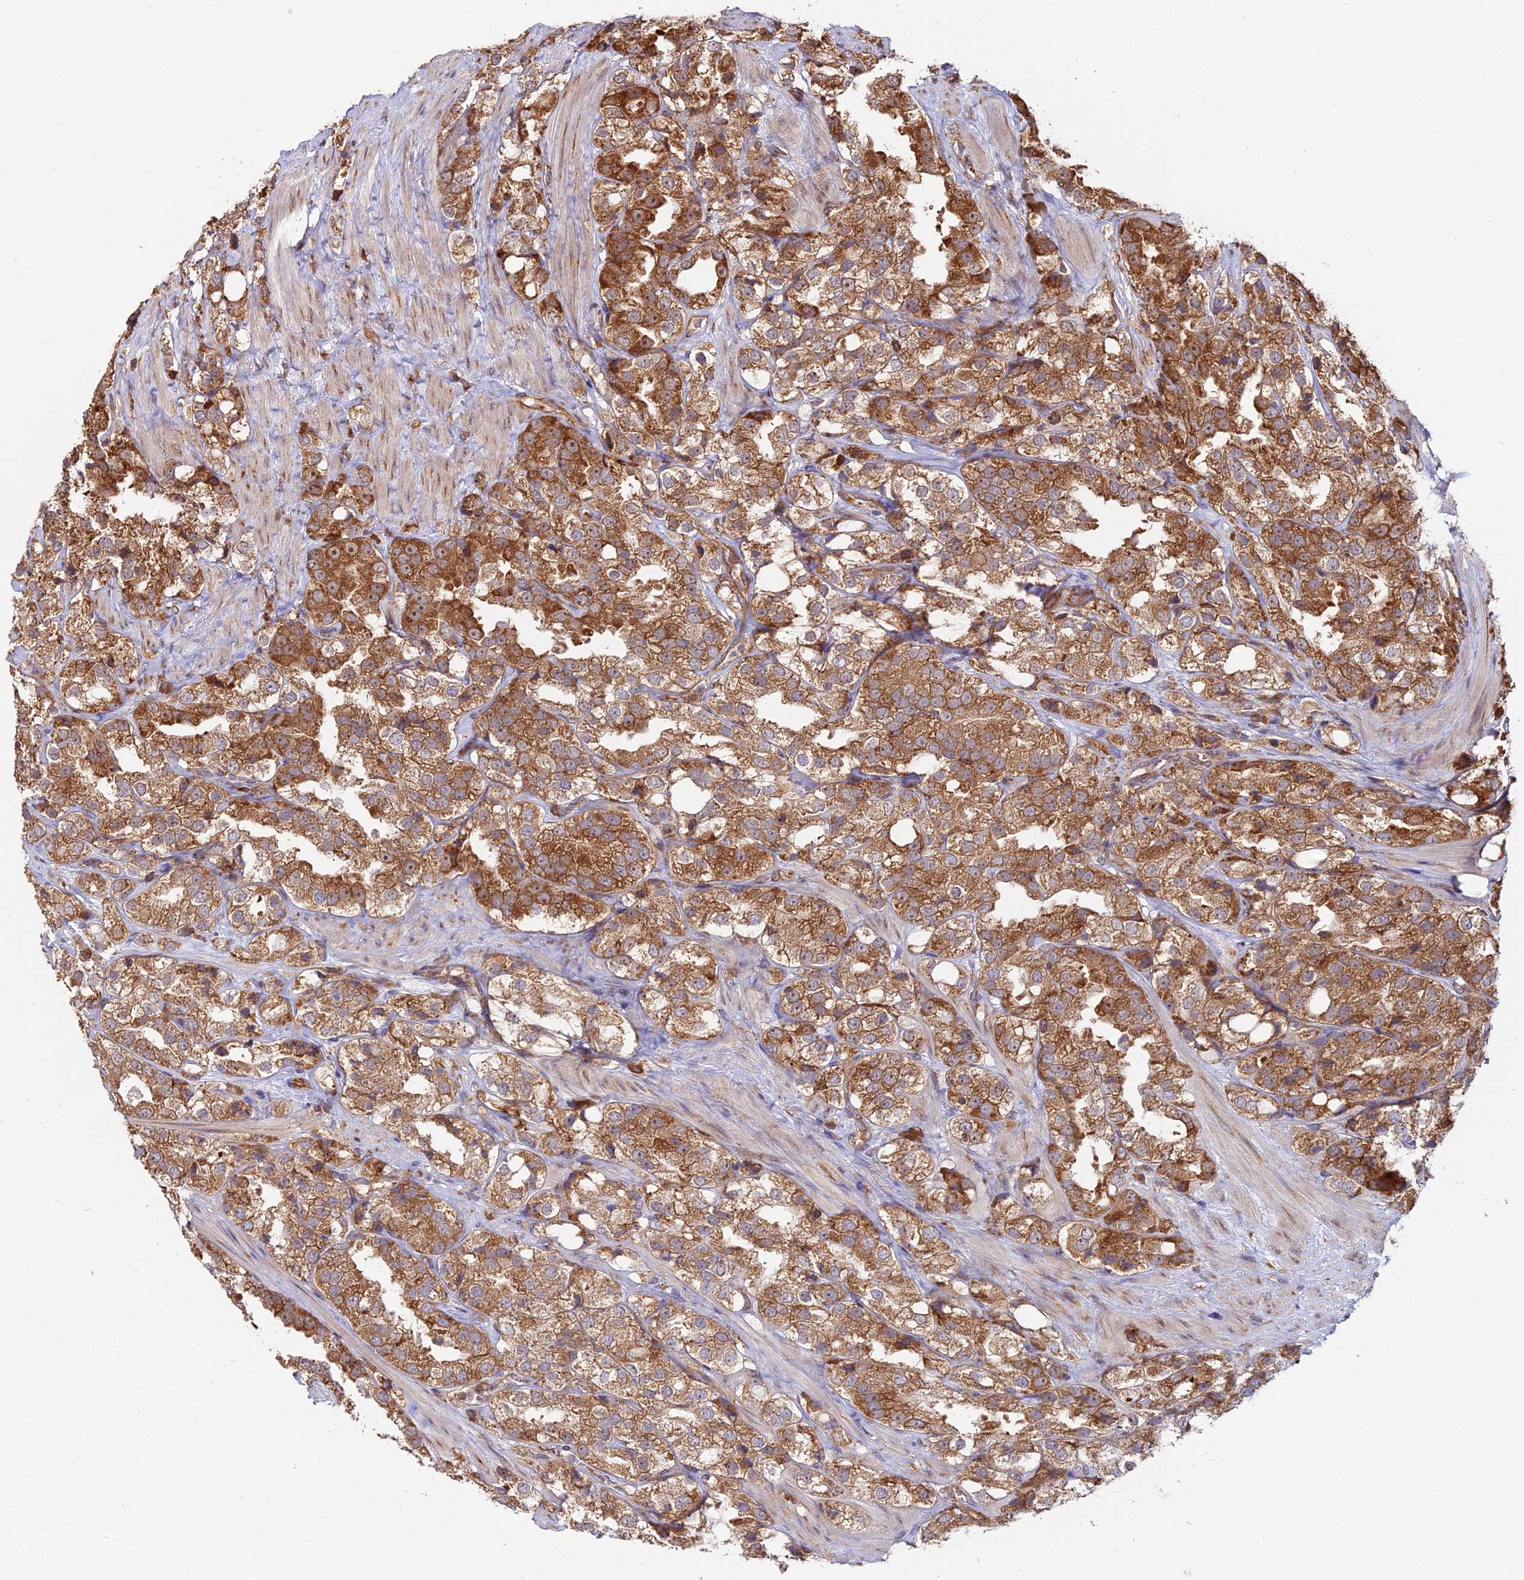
{"staining": {"intensity": "moderate", "quantity": ">75%", "location": "cytoplasmic/membranous"}, "tissue": "prostate cancer", "cell_type": "Tumor cells", "image_type": "cancer", "snomed": [{"axis": "morphology", "description": "Adenocarcinoma, NOS"}, {"axis": "topography", "description": "Prostate"}], "caption": "Immunohistochemical staining of prostate cancer displays medium levels of moderate cytoplasmic/membranous staining in about >75% of tumor cells. The staining was performed using DAB (3,3'-diaminobenzidine) to visualize the protein expression in brown, while the nuclei were stained in blue with hematoxylin (Magnification: 20x).", "gene": "RPL26", "patient": {"sex": "male", "age": 79}}